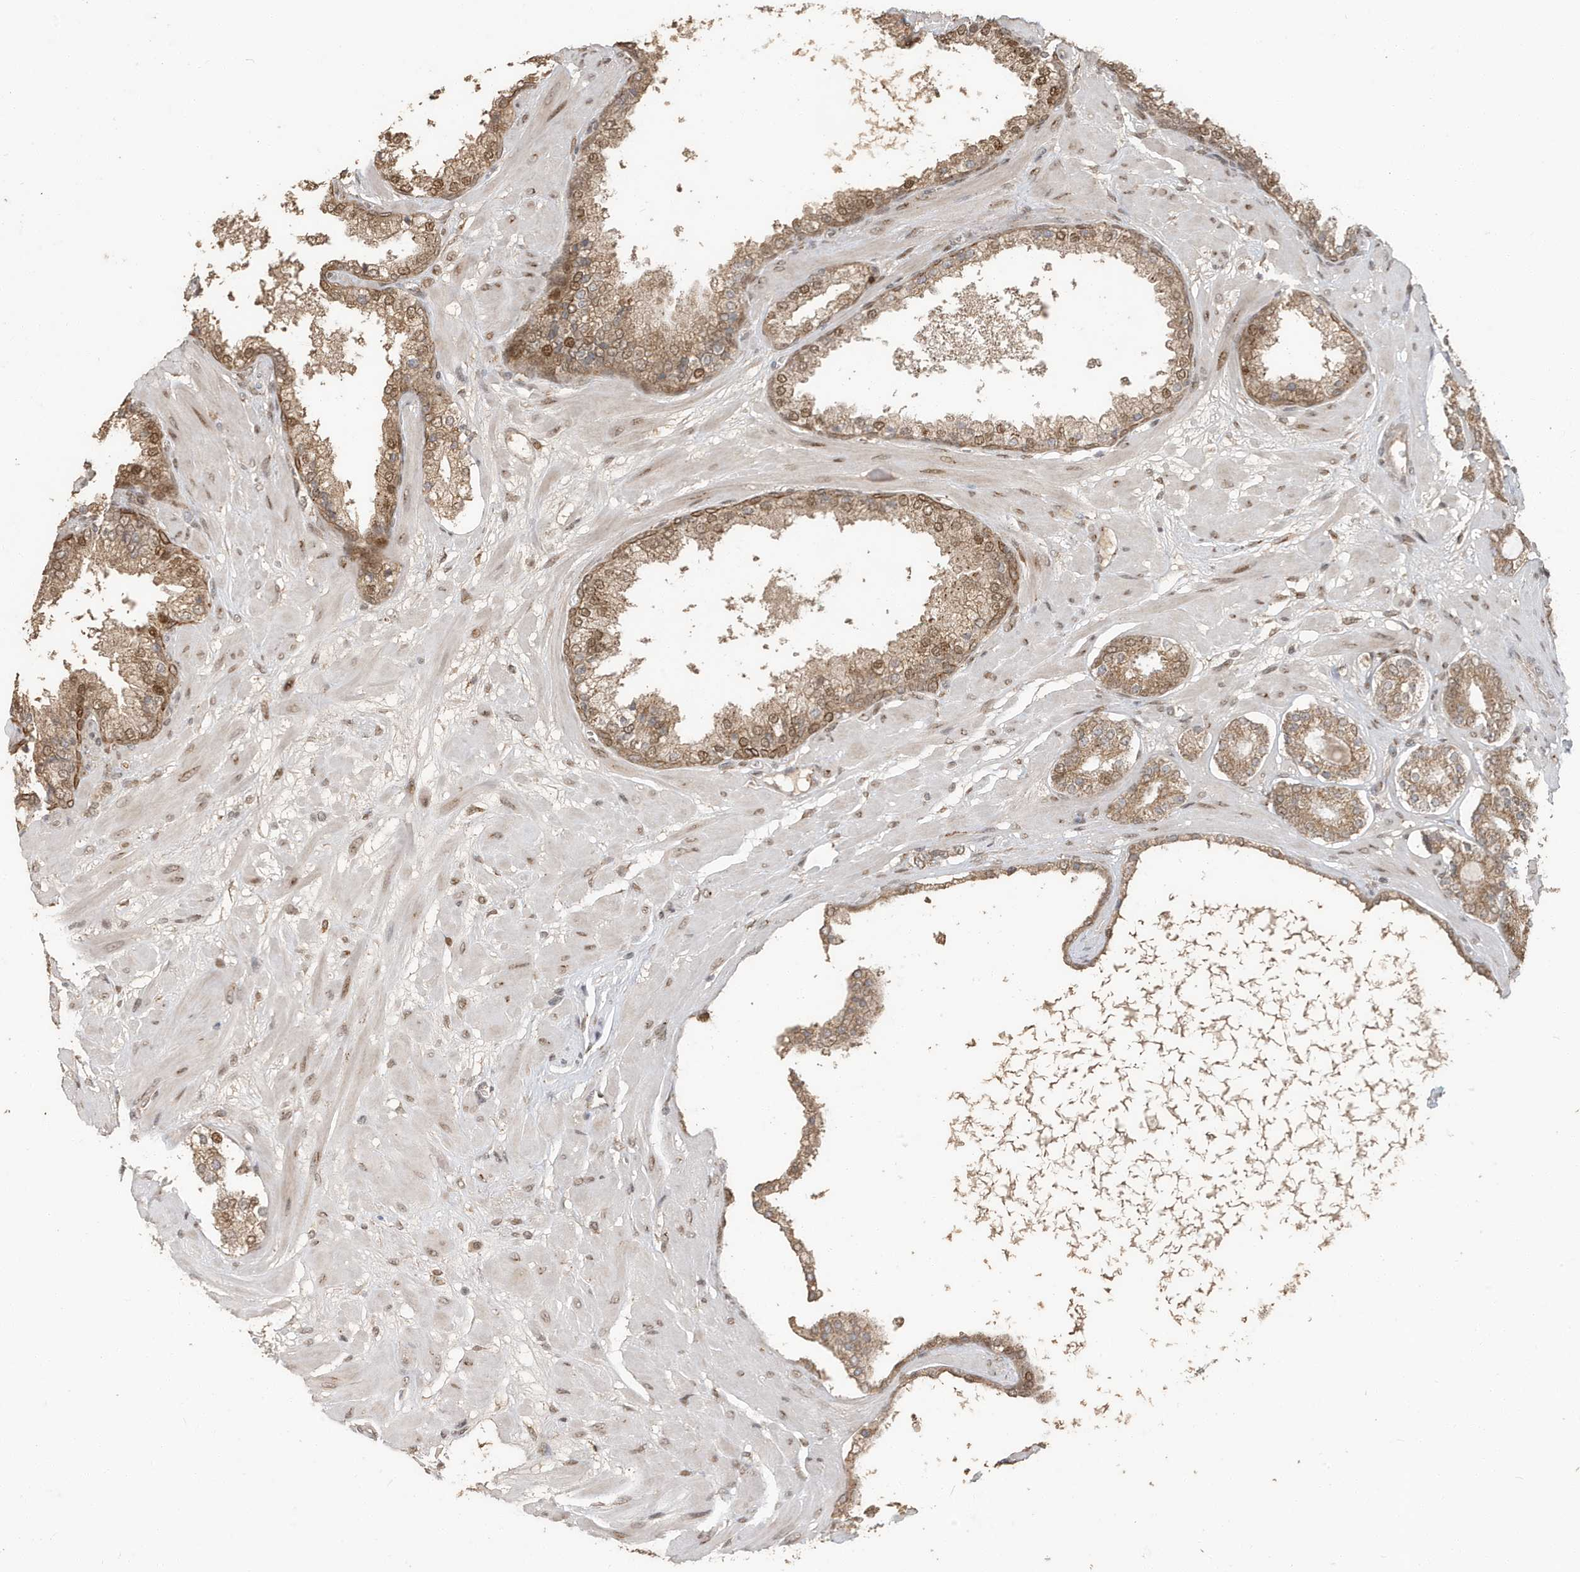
{"staining": {"intensity": "moderate", "quantity": ">75%", "location": "cytoplasmic/membranous"}, "tissue": "prostate cancer", "cell_type": "Tumor cells", "image_type": "cancer", "snomed": [{"axis": "morphology", "description": "Adenocarcinoma, Low grade"}, {"axis": "topography", "description": "Prostate"}], "caption": "Low-grade adenocarcinoma (prostate) stained with a brown dye reveals moderate cytoplasmic/membranous positive expression in about >75% of tumor cells.", "gene": "RER1", "patient": {"sex": "male", "age": 63}}